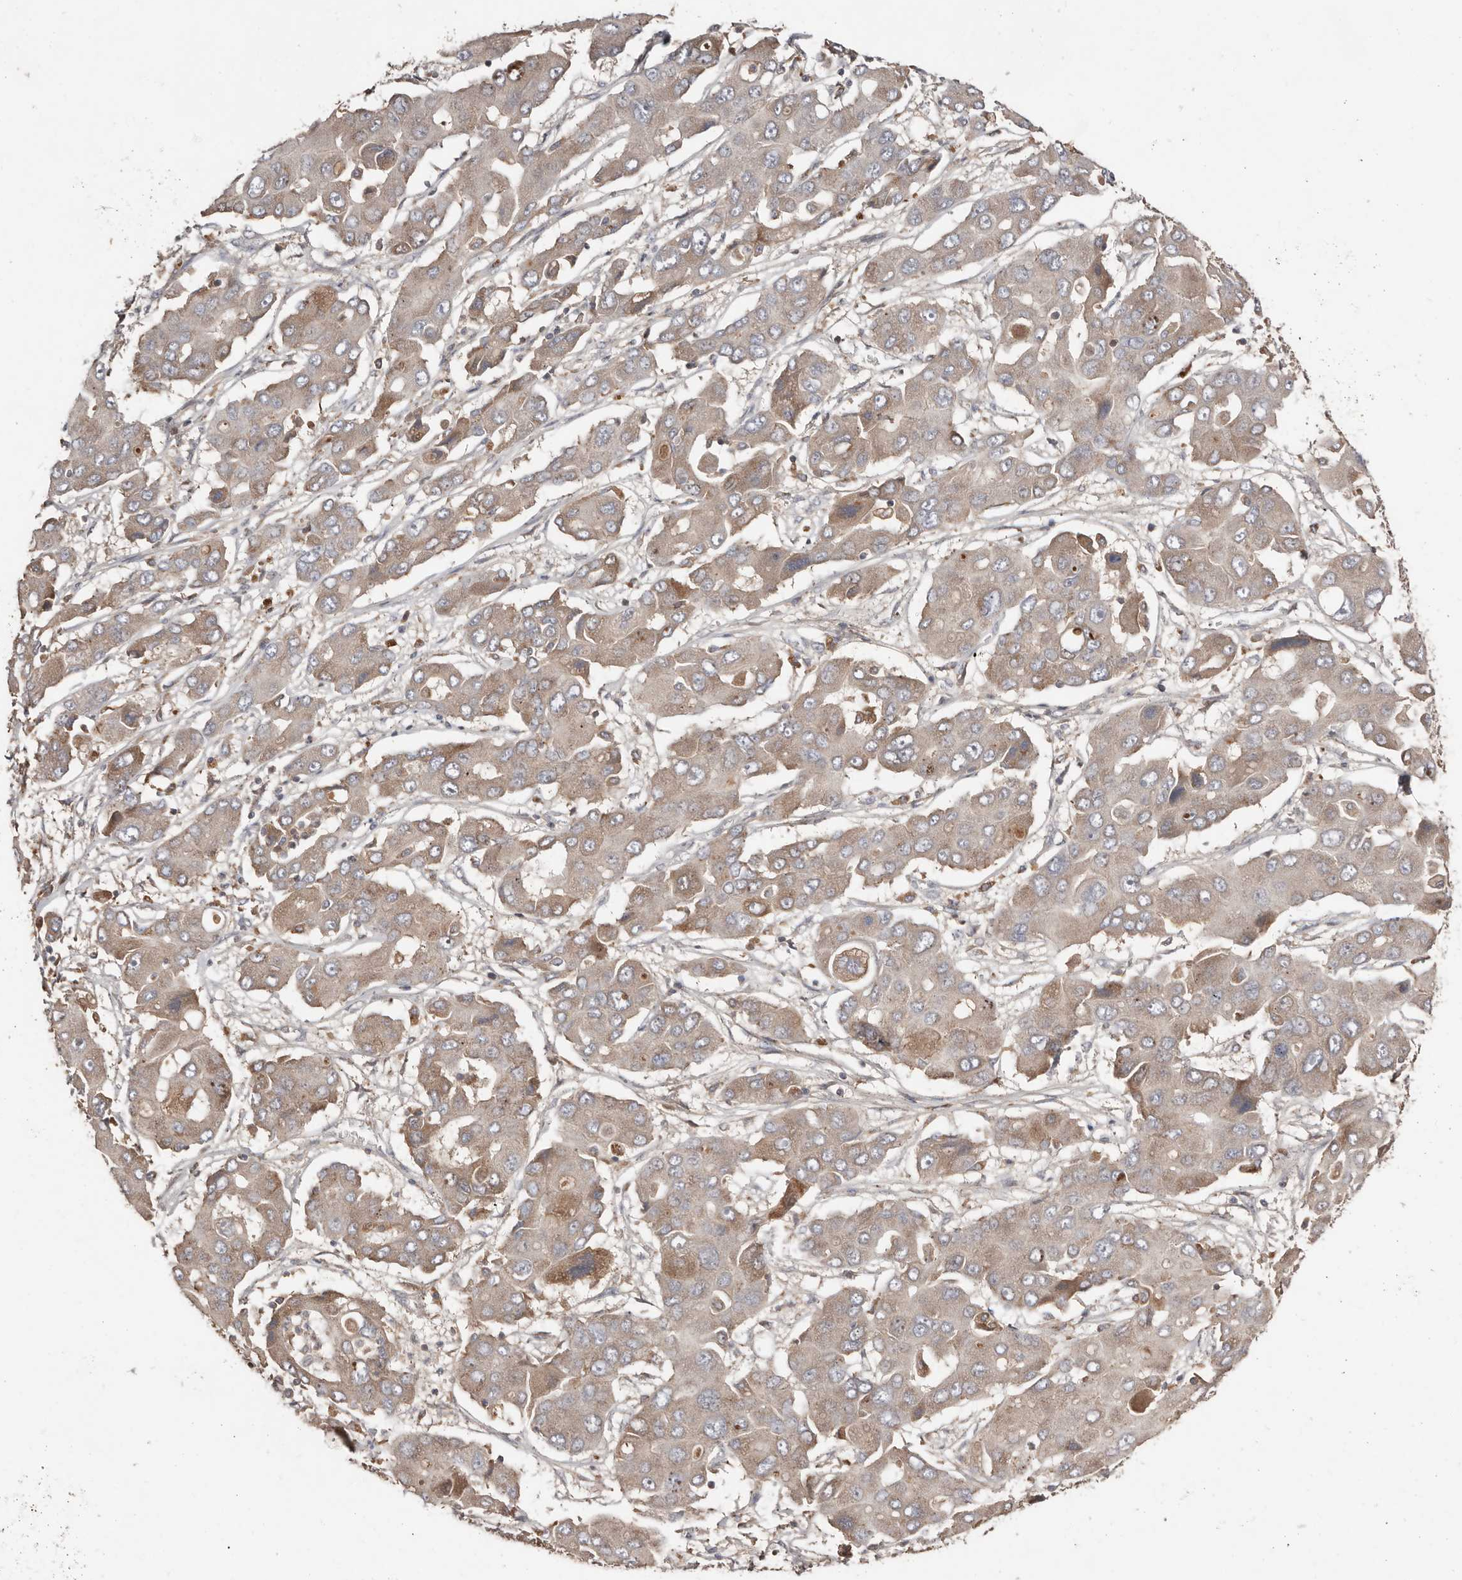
{"staining": {"intensity": "moderate", "quantity": "25%-75%", "location": "cytoplasmic/membranous"}, "tissue": "liver cancer", "cell_type": "Tumor cells", "image_type": "cancer", "snomed": [{"axis": "morphology", "description": "Cholangiocarcinoma"}, {"axis": "topography", "description": "Liver"}], "caption": "Immunohistochemistry (IHC) image of neoplastic tissue: cholangiocarcinoma (liver) stained using immunohistochemistry (IHC) demonstrates medium levels of moderate protein expression localized specifically in the cytoplasmic/membranous of tumor cells, appearing as a cytoplasmic/membranous brown color.", "gene": "SLC39A2", "patient": {"sex": "male", "age": 67}}